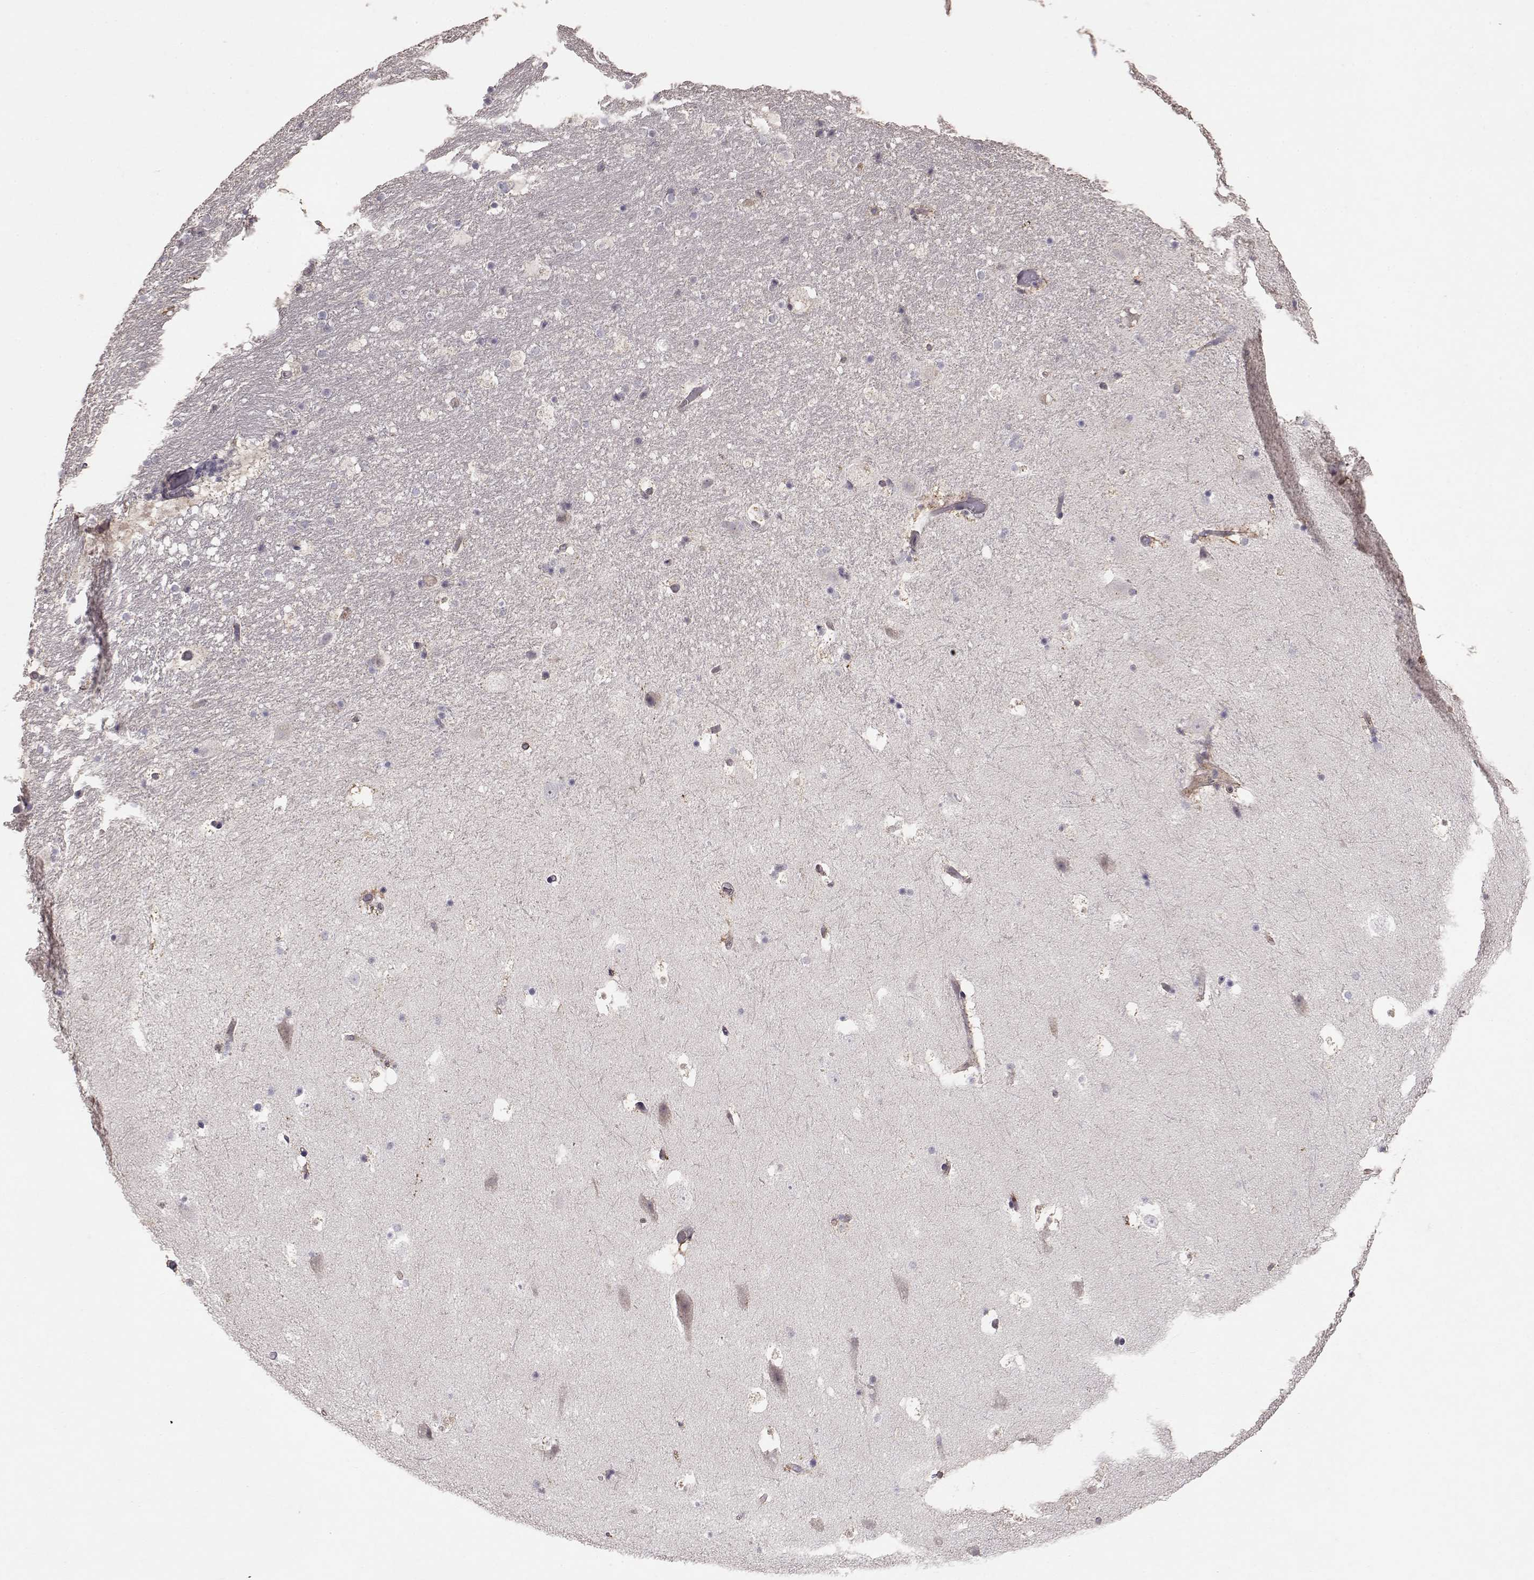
{"staining": {"intensity": "negative", "quantity": "none", "location": "none"}, "tissue": "hippocampus", "cell_type": "Glial cells", "image_type": "normal", "snomed": [{"axis": "morphology", "description": "Normal tissue, NOS"}, {"axis": "topography", "description": "Hippocampus"}], "caption": "This is an IHC image of benign hippocampus. There is no positivity in glial cells.", "gene": "PMCH", "patient": {"sex": "male", "age": 51}}